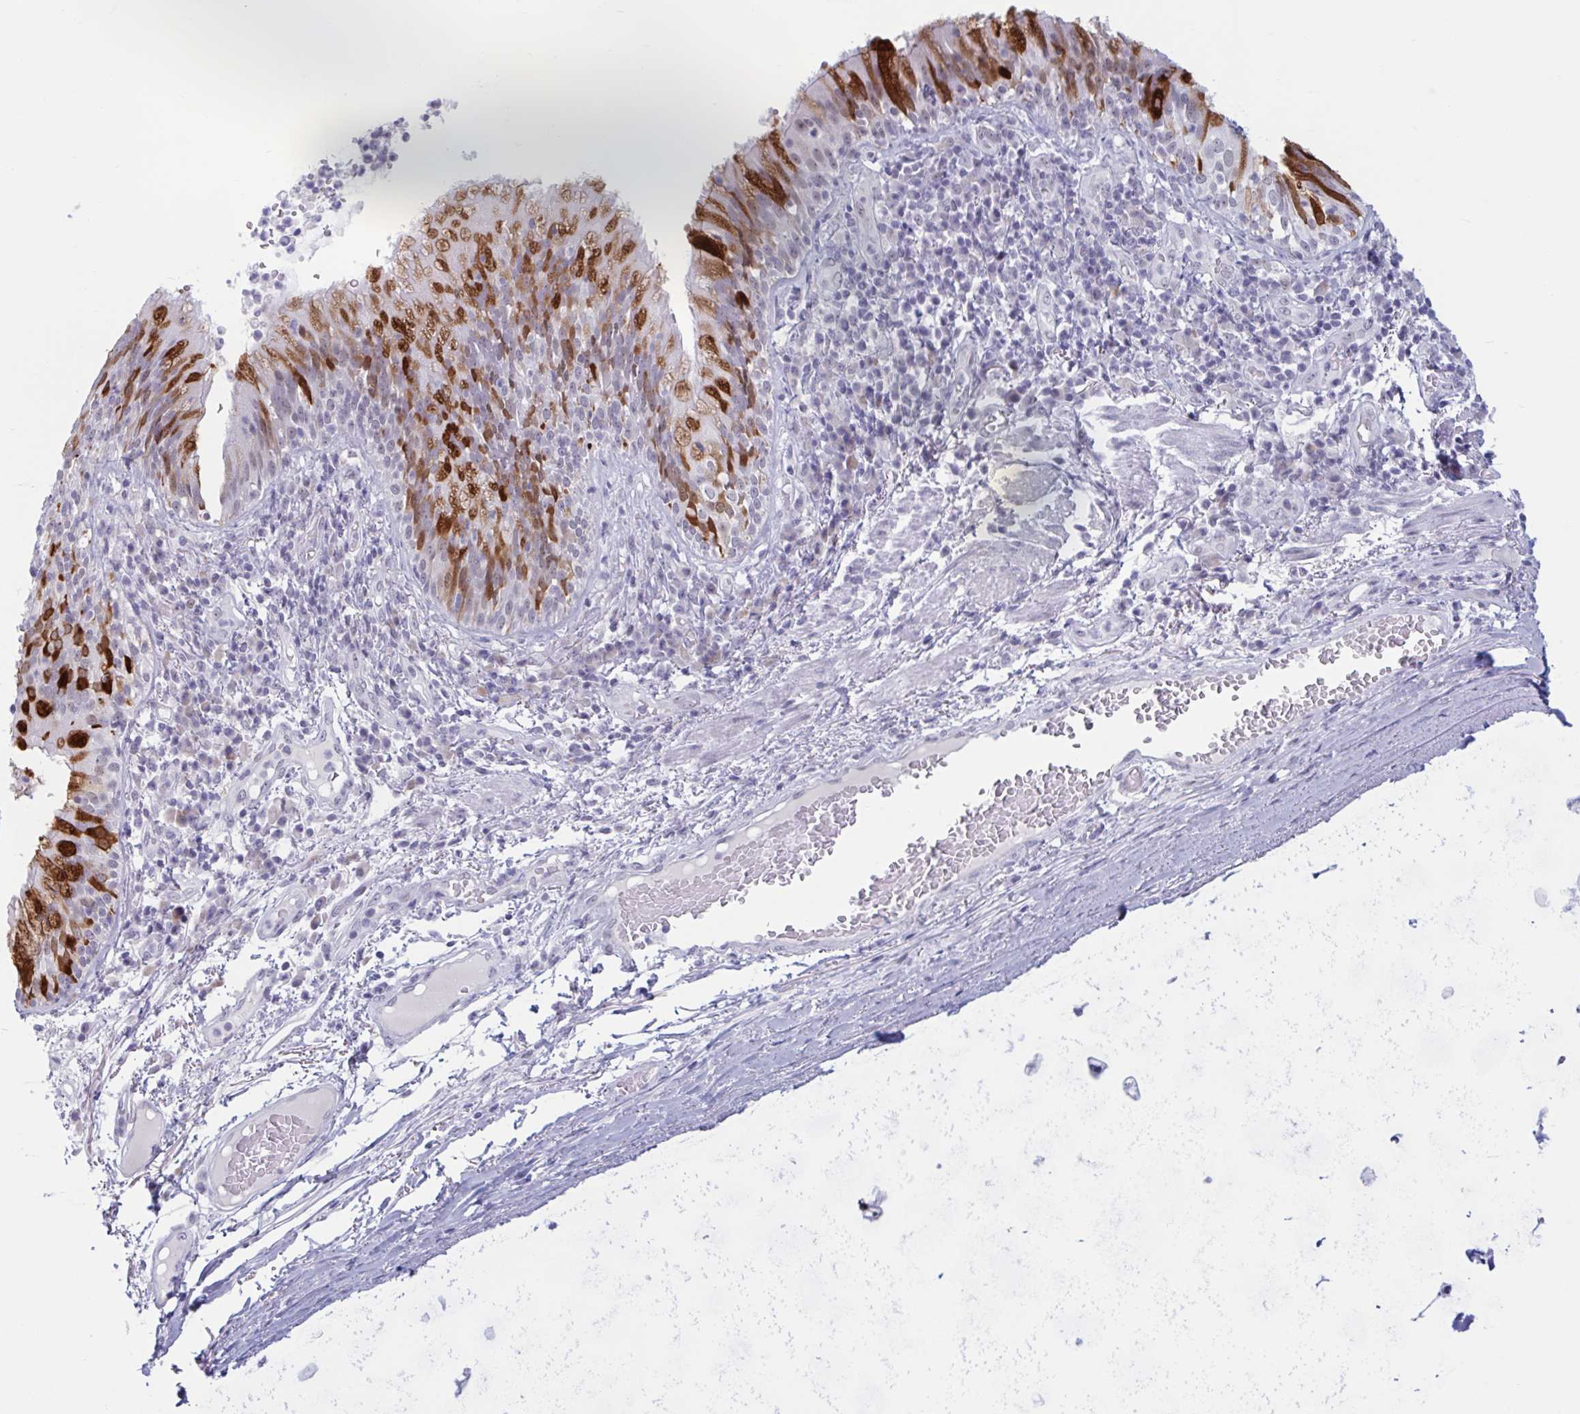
{"staining": {"intensity": "strong", "quantity": "25%-75%", "location": "cytoplasmic/membranous,nuclear"}, "tissue": "bronchus", "cell_type": "Respiratory epithelial cells", "image_type": "normal", "snomed": [{"axis": "morphology", "description": "Normal tissue, NOS"}, {"axis": "topography", "description": "Cartilage tissue"}, {"axis": "topography", "description": "Bronchus"}], "caption": "IHC image of normal human bronchus stained for a protein (brown), which shows high levels of strong cytoplasmic/membranous,nuclear expression in about 25%-75% of respiratory epithelial cells.", "gene": "MSMB", "patient": {"sex": "male", "age": 56}}